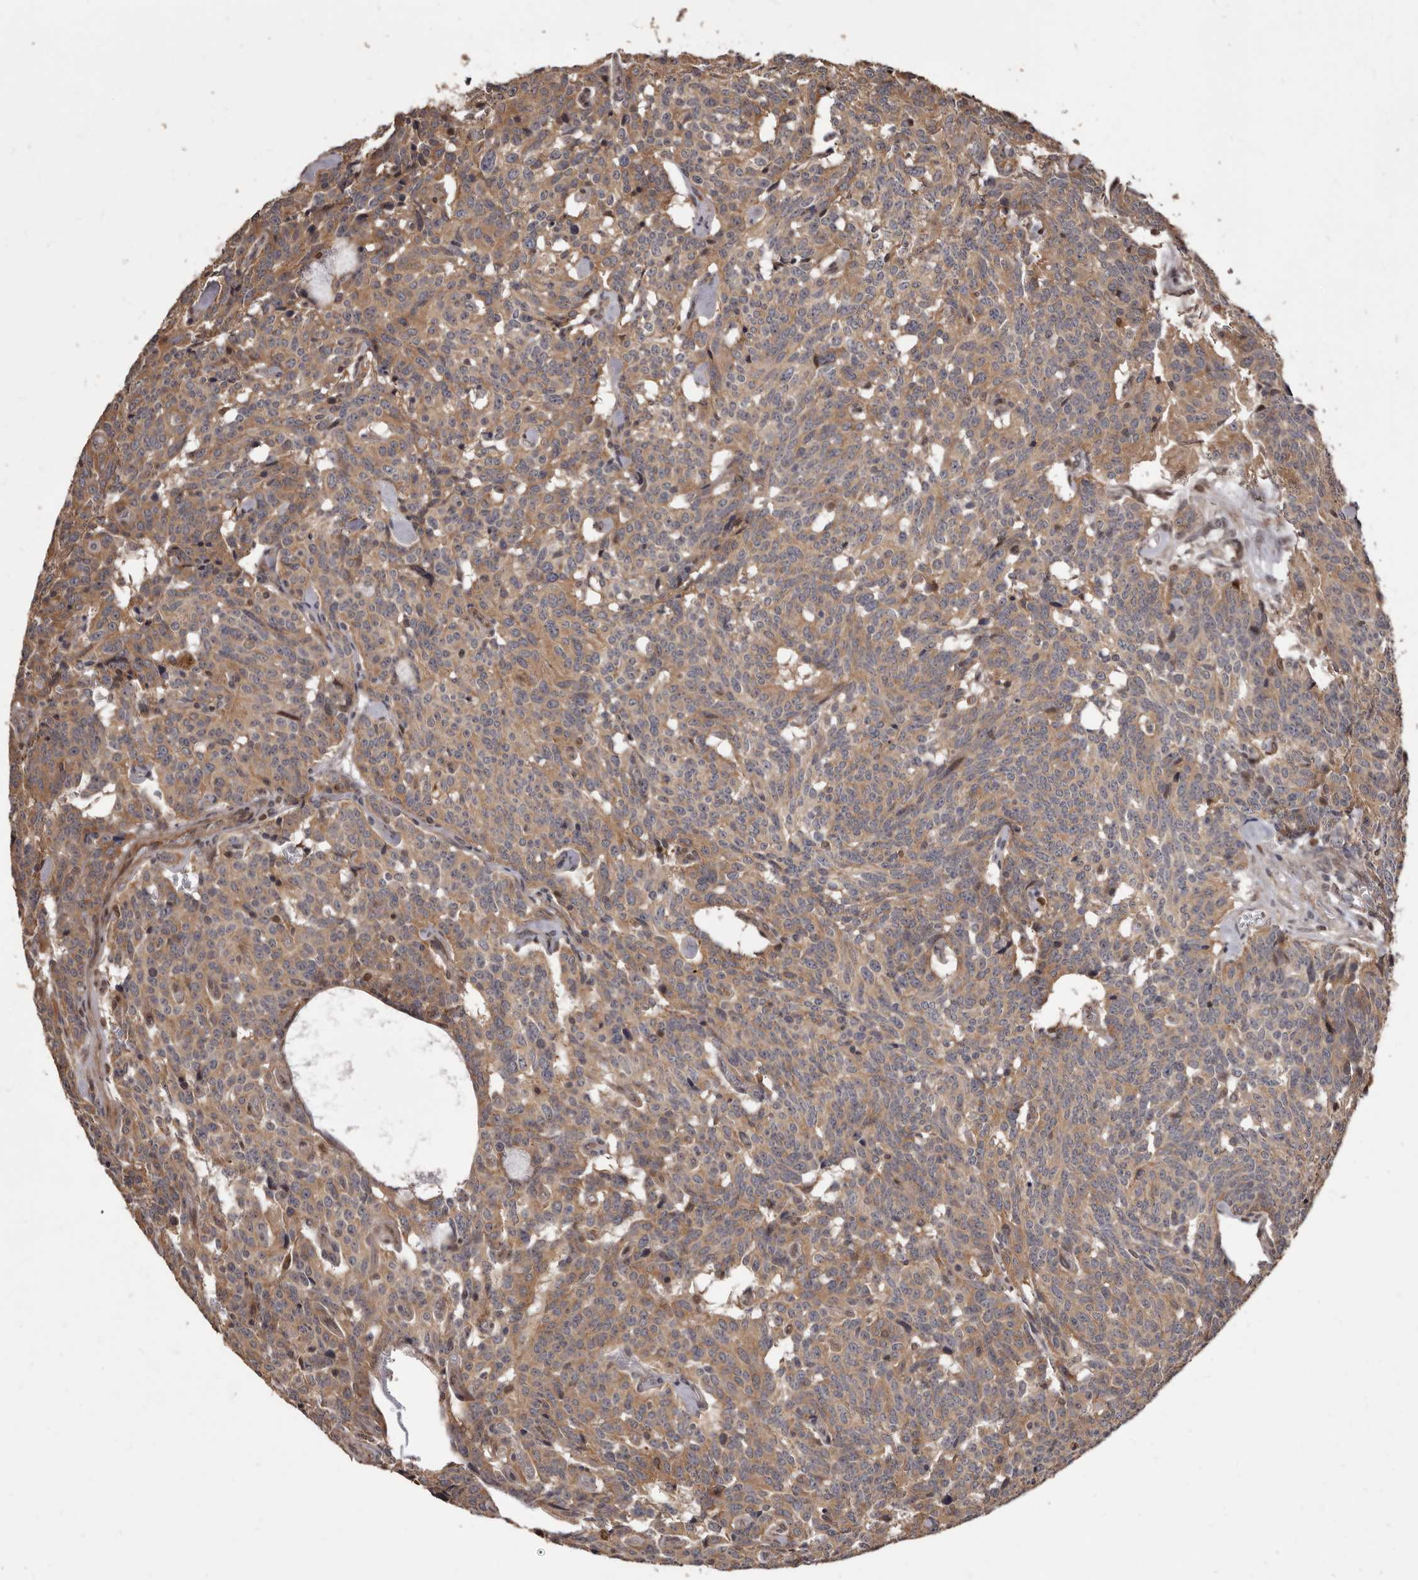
{"staining": {"intensity": "moderate", "quantity": ">75%", "location": "cytoplasmic/membranous"}, "tissue": "carcinoid", "cell_type": "Tumor cells", "image_type": "cancer", "snomed": [{"axis": "morphology", "description": "Carcinoid, malignant, NOS"}, {"axis": "topography", "description": "Lung"}], "caption": "Human carcinoid stained with a brown dye shows moderate cytoplasmic/membranous positive positivity in approximately >75% of tumor cells.", "gene": "ZCCHC7", "patient": {"sex": "female", "age": 46}}